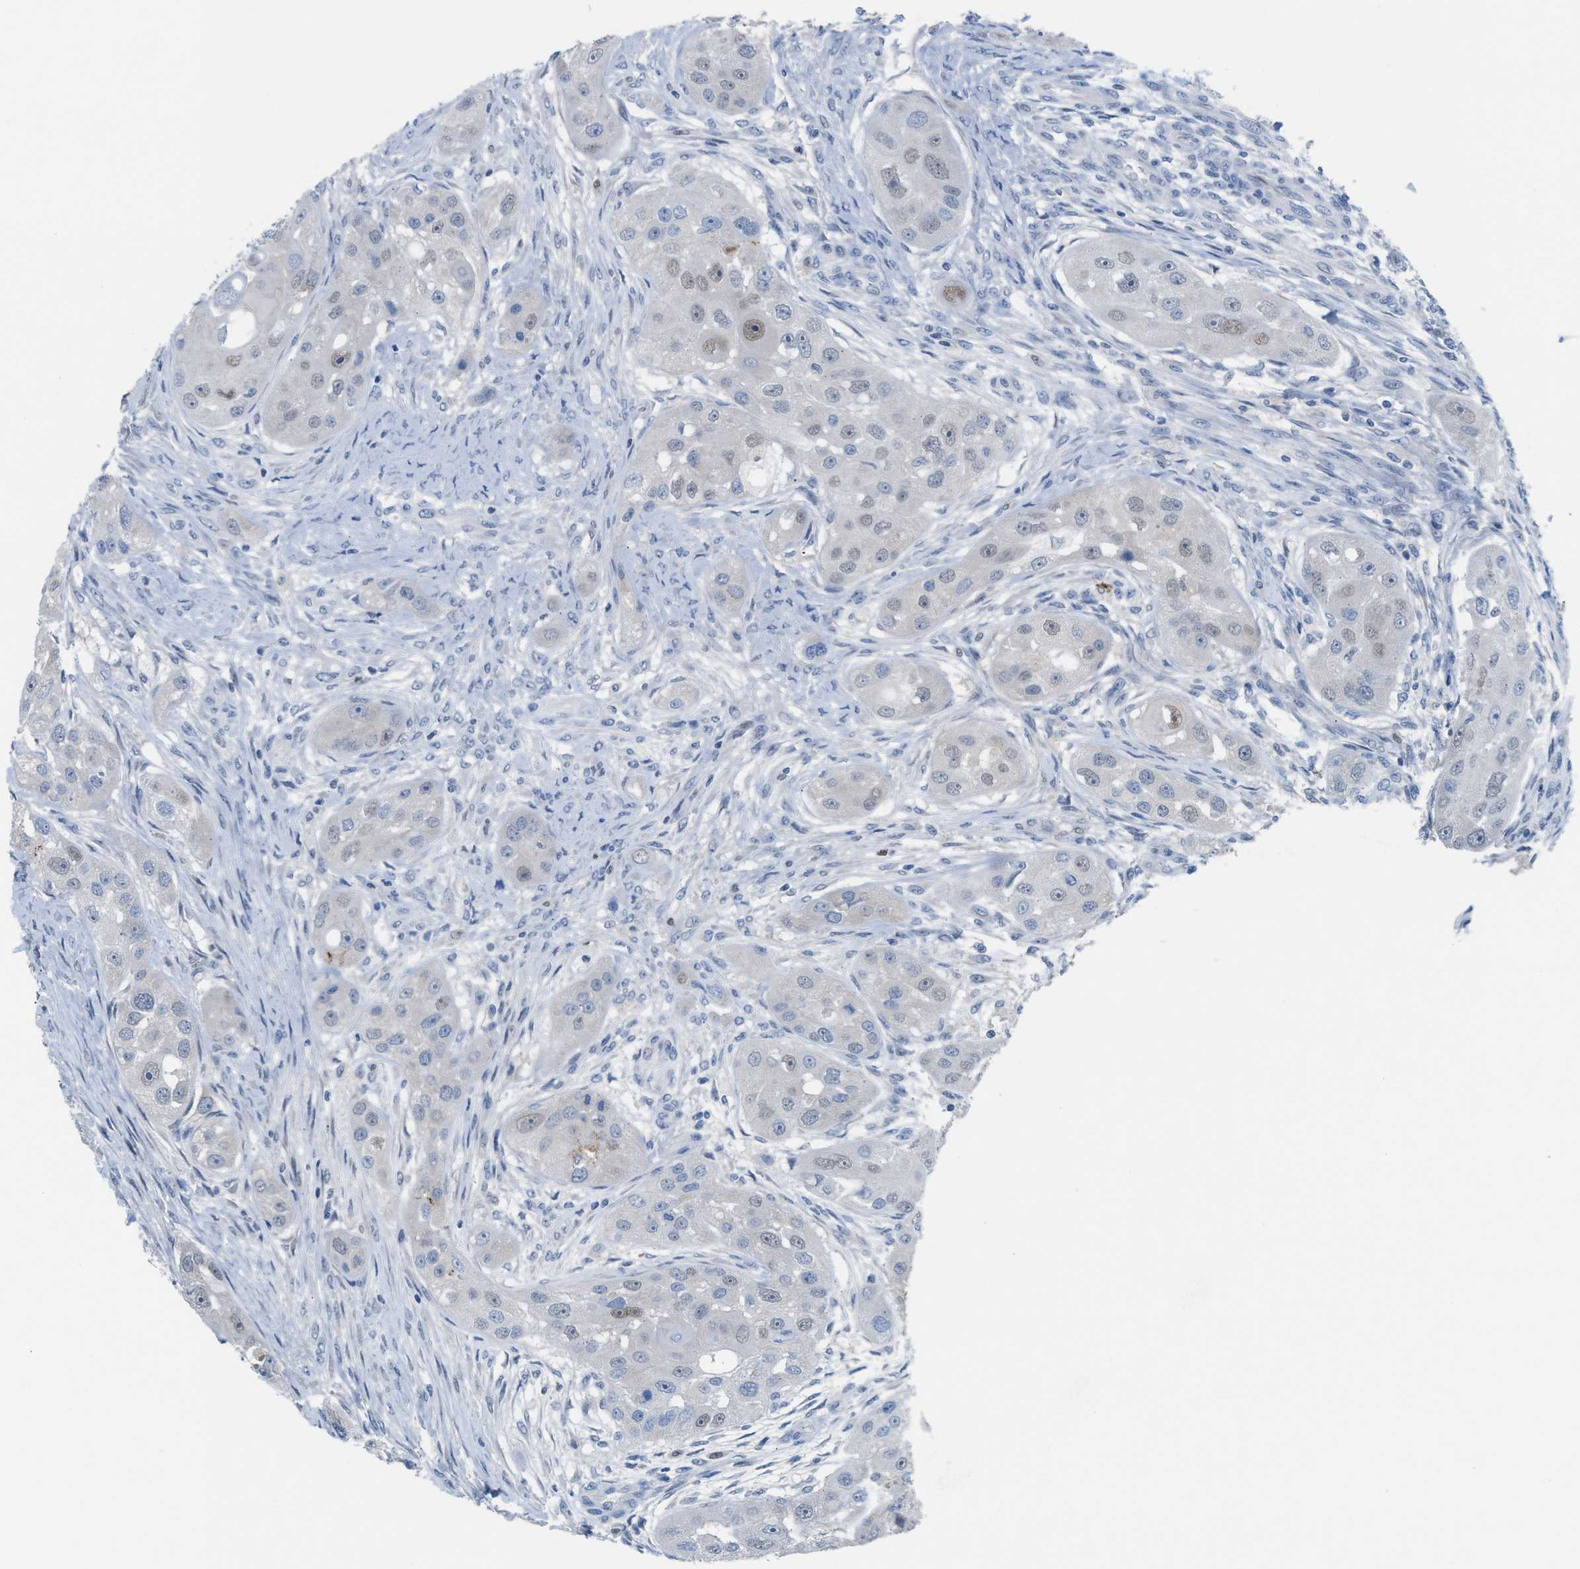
{"staining": {"intensity": "weak", "quantity": "<25%", "location": "nuclear"}, "tissue": "head and neck cancer", "cell_type": "Tumor cells", "image_type": "cancer", "snomed": [{"axis": "morphology", "description": "Normal tissue, NOS"}, {"axis": "morphology", "description": "Squamous cell carcinoma, NOS"}, {"axis": "topography", "description": "Skeletal muscle"}, {"axis": "topography", "description": "Head-Neck"}], "caption": "High magnification brightfield microscopy of head and neck cancer (squamous cell carcinoma) stained with DAB (brown) and counterstained with hematoxylin (blue): tumor cells show no significant expression.", "gene": "PPM1D", "patient": {"sex": "male", "age": 51}}